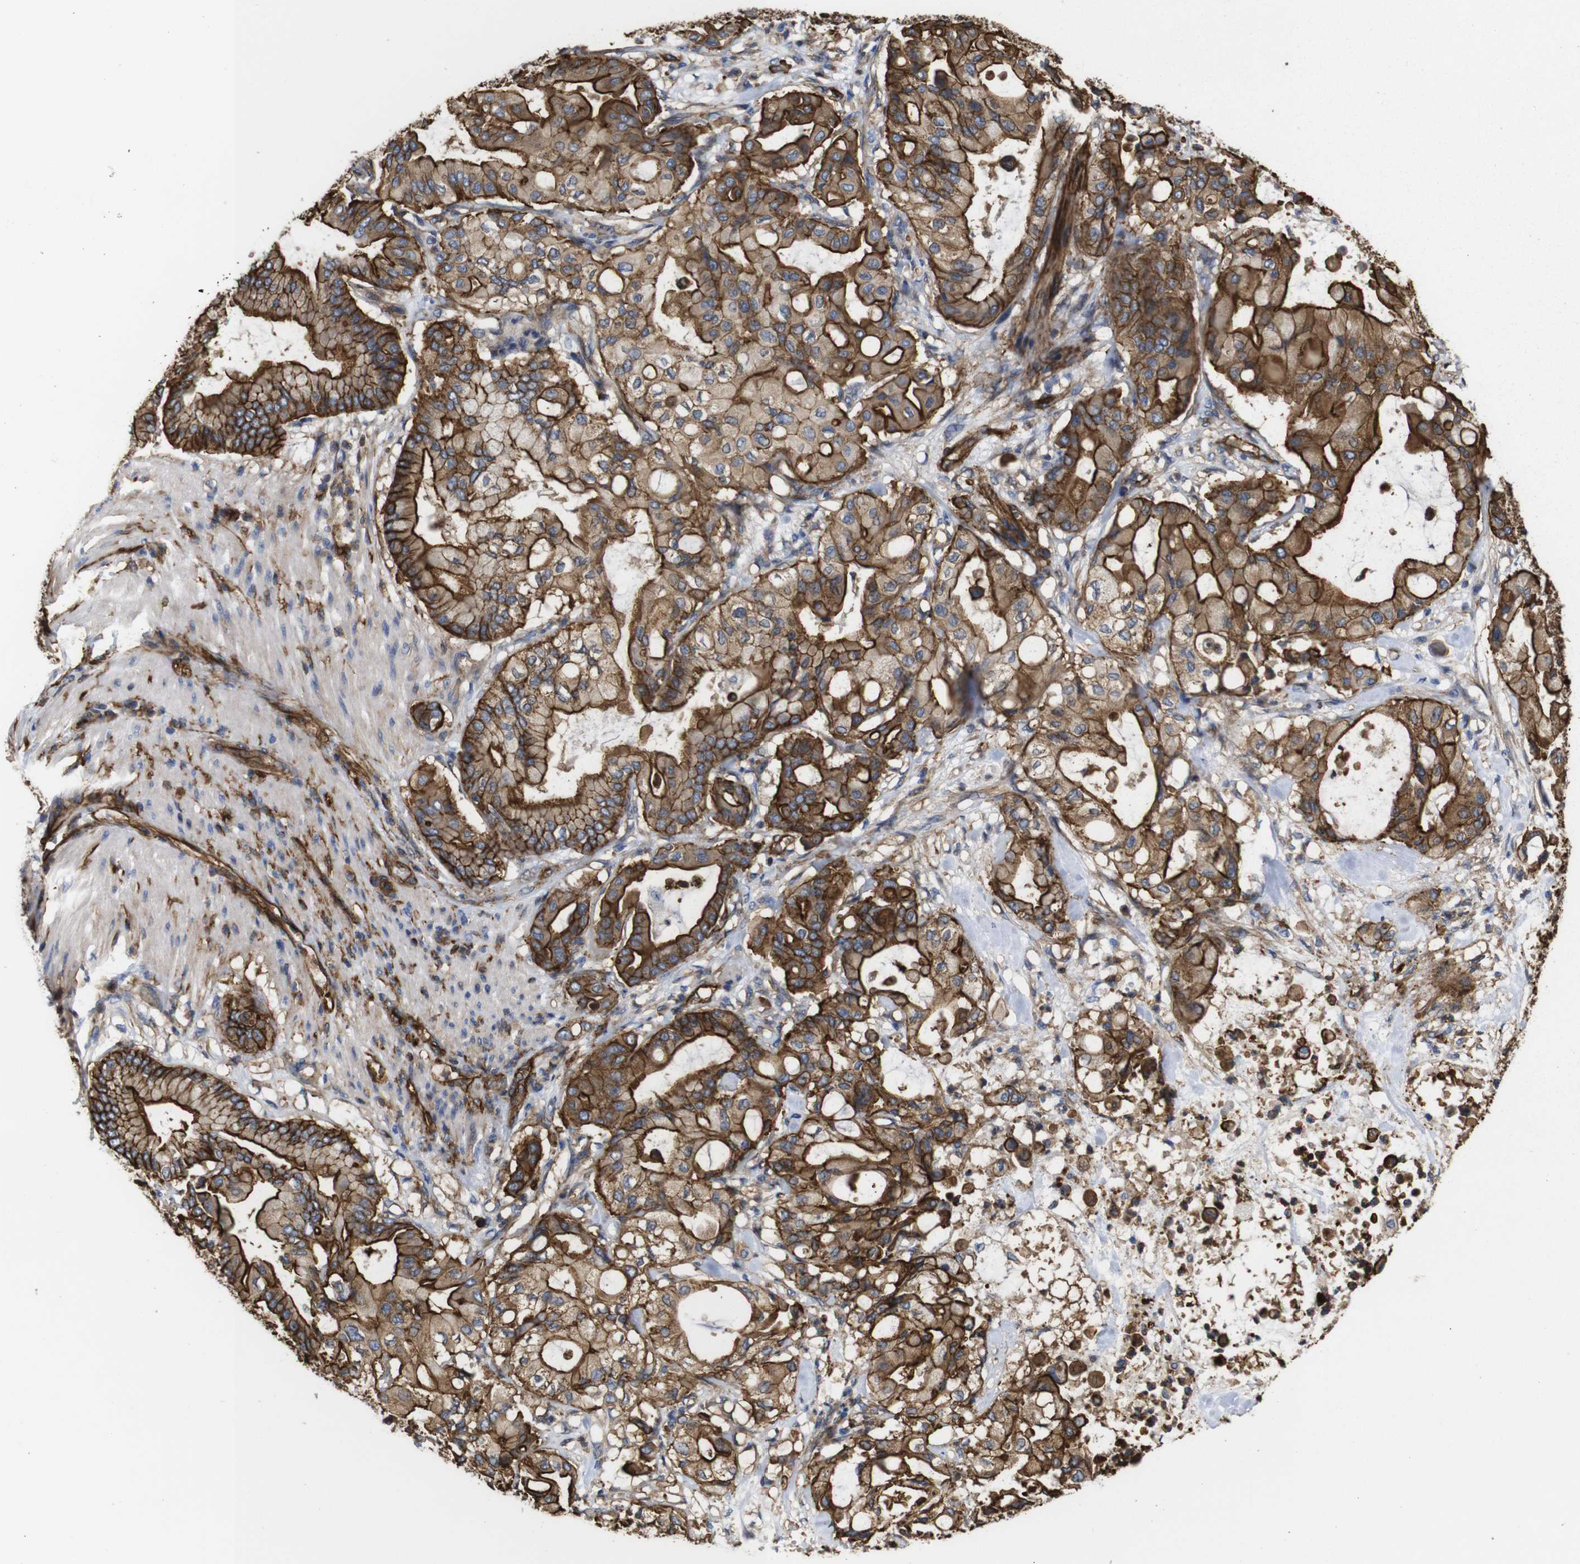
{"staining": {"intensity": "strong", "quantity": ">75%", "location": "cytoplasmic/membranous"}, "tissue": "pancreatic cancer", "cell_type": "Tumor cells", "image_type": "cancer", "snomed": [{"axis": "morphology", "description": "Adenocarcinoma, NOS"}, {"axis": "morphology", "description": "Adenocarcinoma, metastatic, NOS"}, {"axis": "topography", "description": "Lymph node"}, {"axis": "topography", "description": "Pancreas"}, {"axis": "topography", "description": "Duodenum"}], "caption": "This micrograph reveals immunohistochemistry staining of pancreatic adenocarcinoma, with high strong cytoplasmic/membranous expression in about >75% of tumor cells.", "gene": "SPTBN1", "patient": {"sex": "female", "age": 64}}